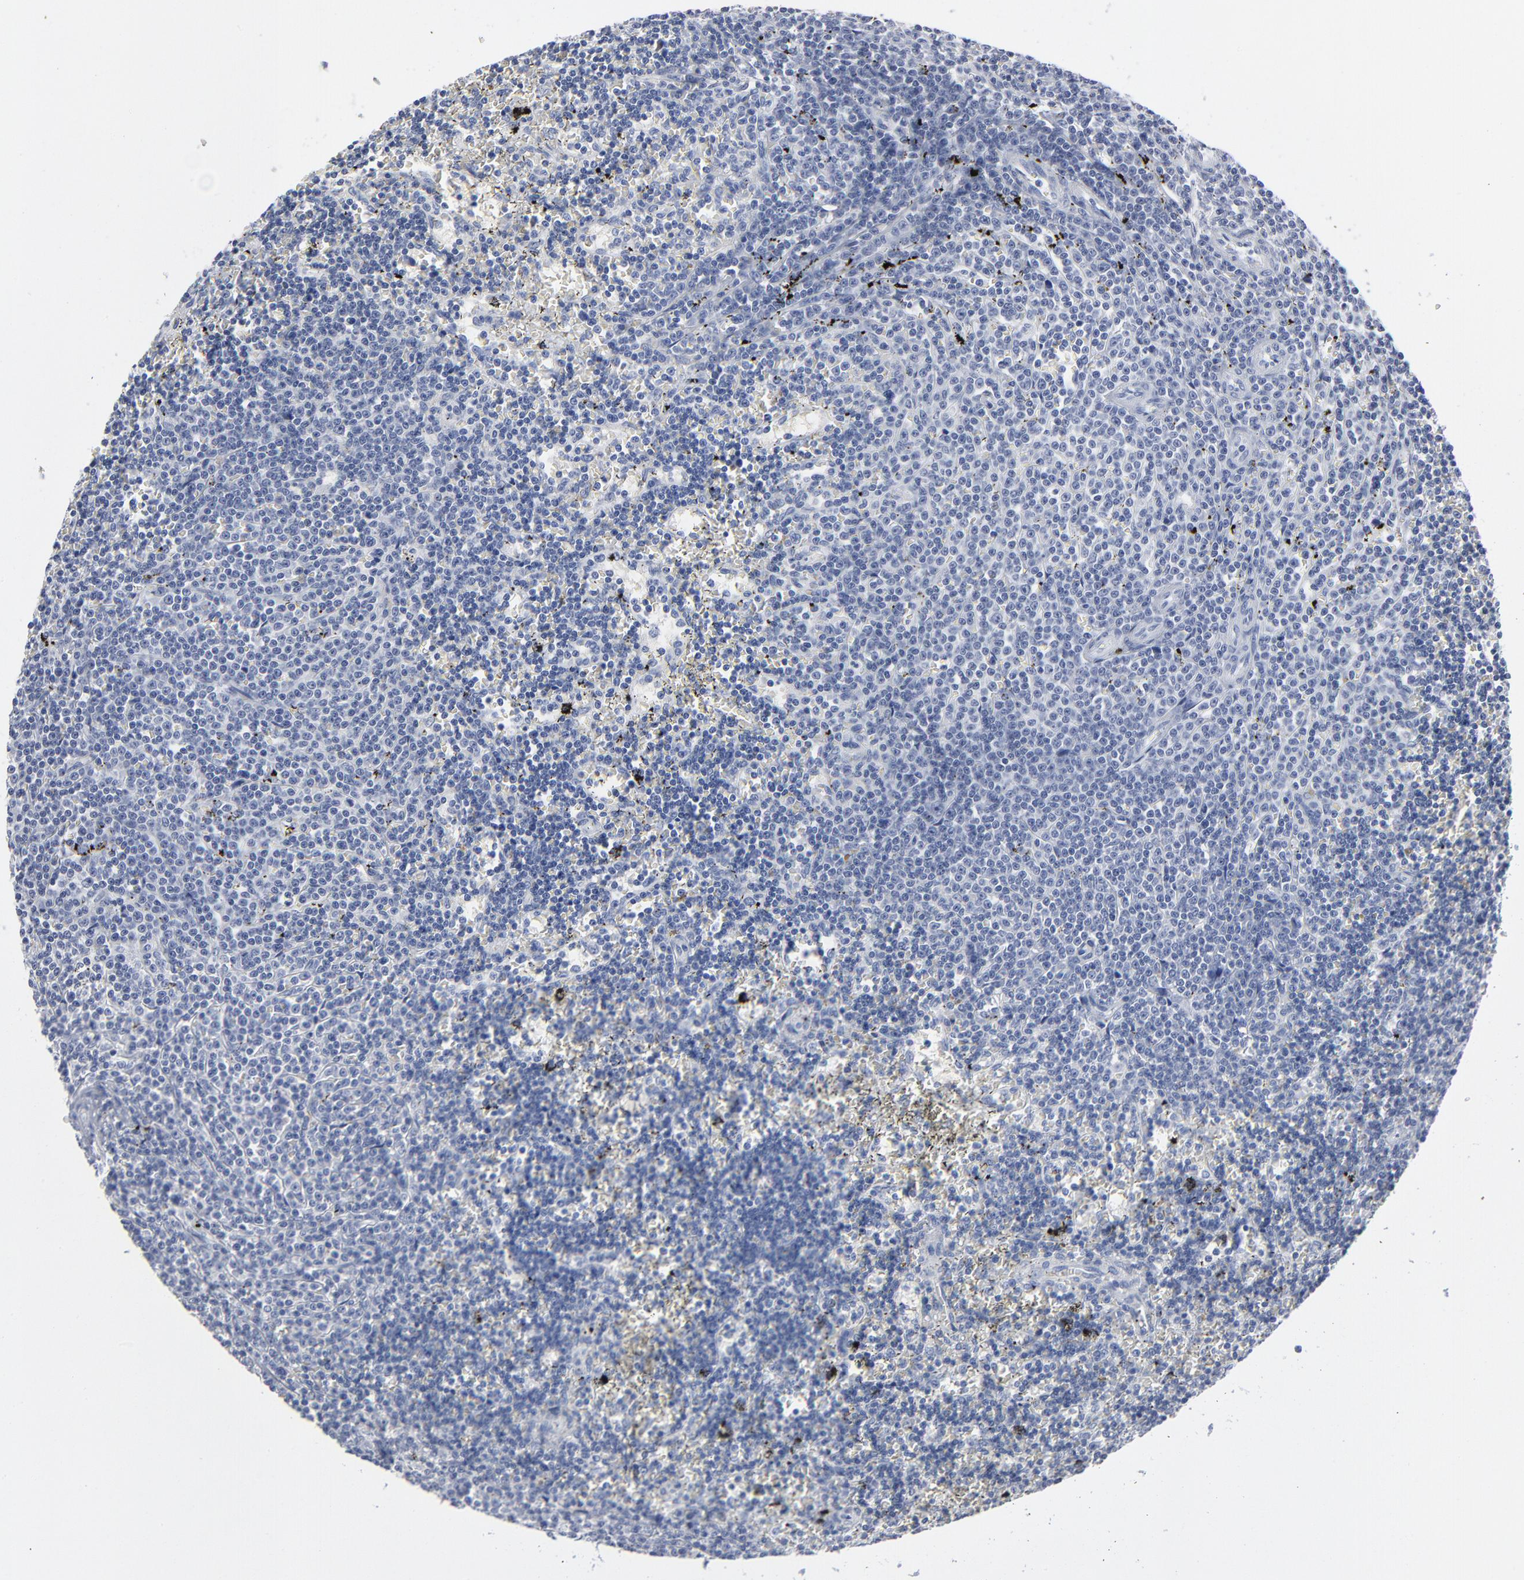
{"staining": {"intensity": "negative", "quantity": "none", "location": "none"}, "tissue": "lymphoma", "cell_type": "Tumor cells", "image_type": "cancer", "snomed": [{"axis": "morphology", "description": "Malignant lymphoma, non-Hodgkin's type, Low grade"}, {"axis": "topography", "description": "Spleen"}], "caption": "A micrograph of human low-grade malignant lymphoma, non-Hodgkin's type is negative for staining in tumor cells.", "gene": "PAGE1", "patient": {"sex": "male", "age": 60}}